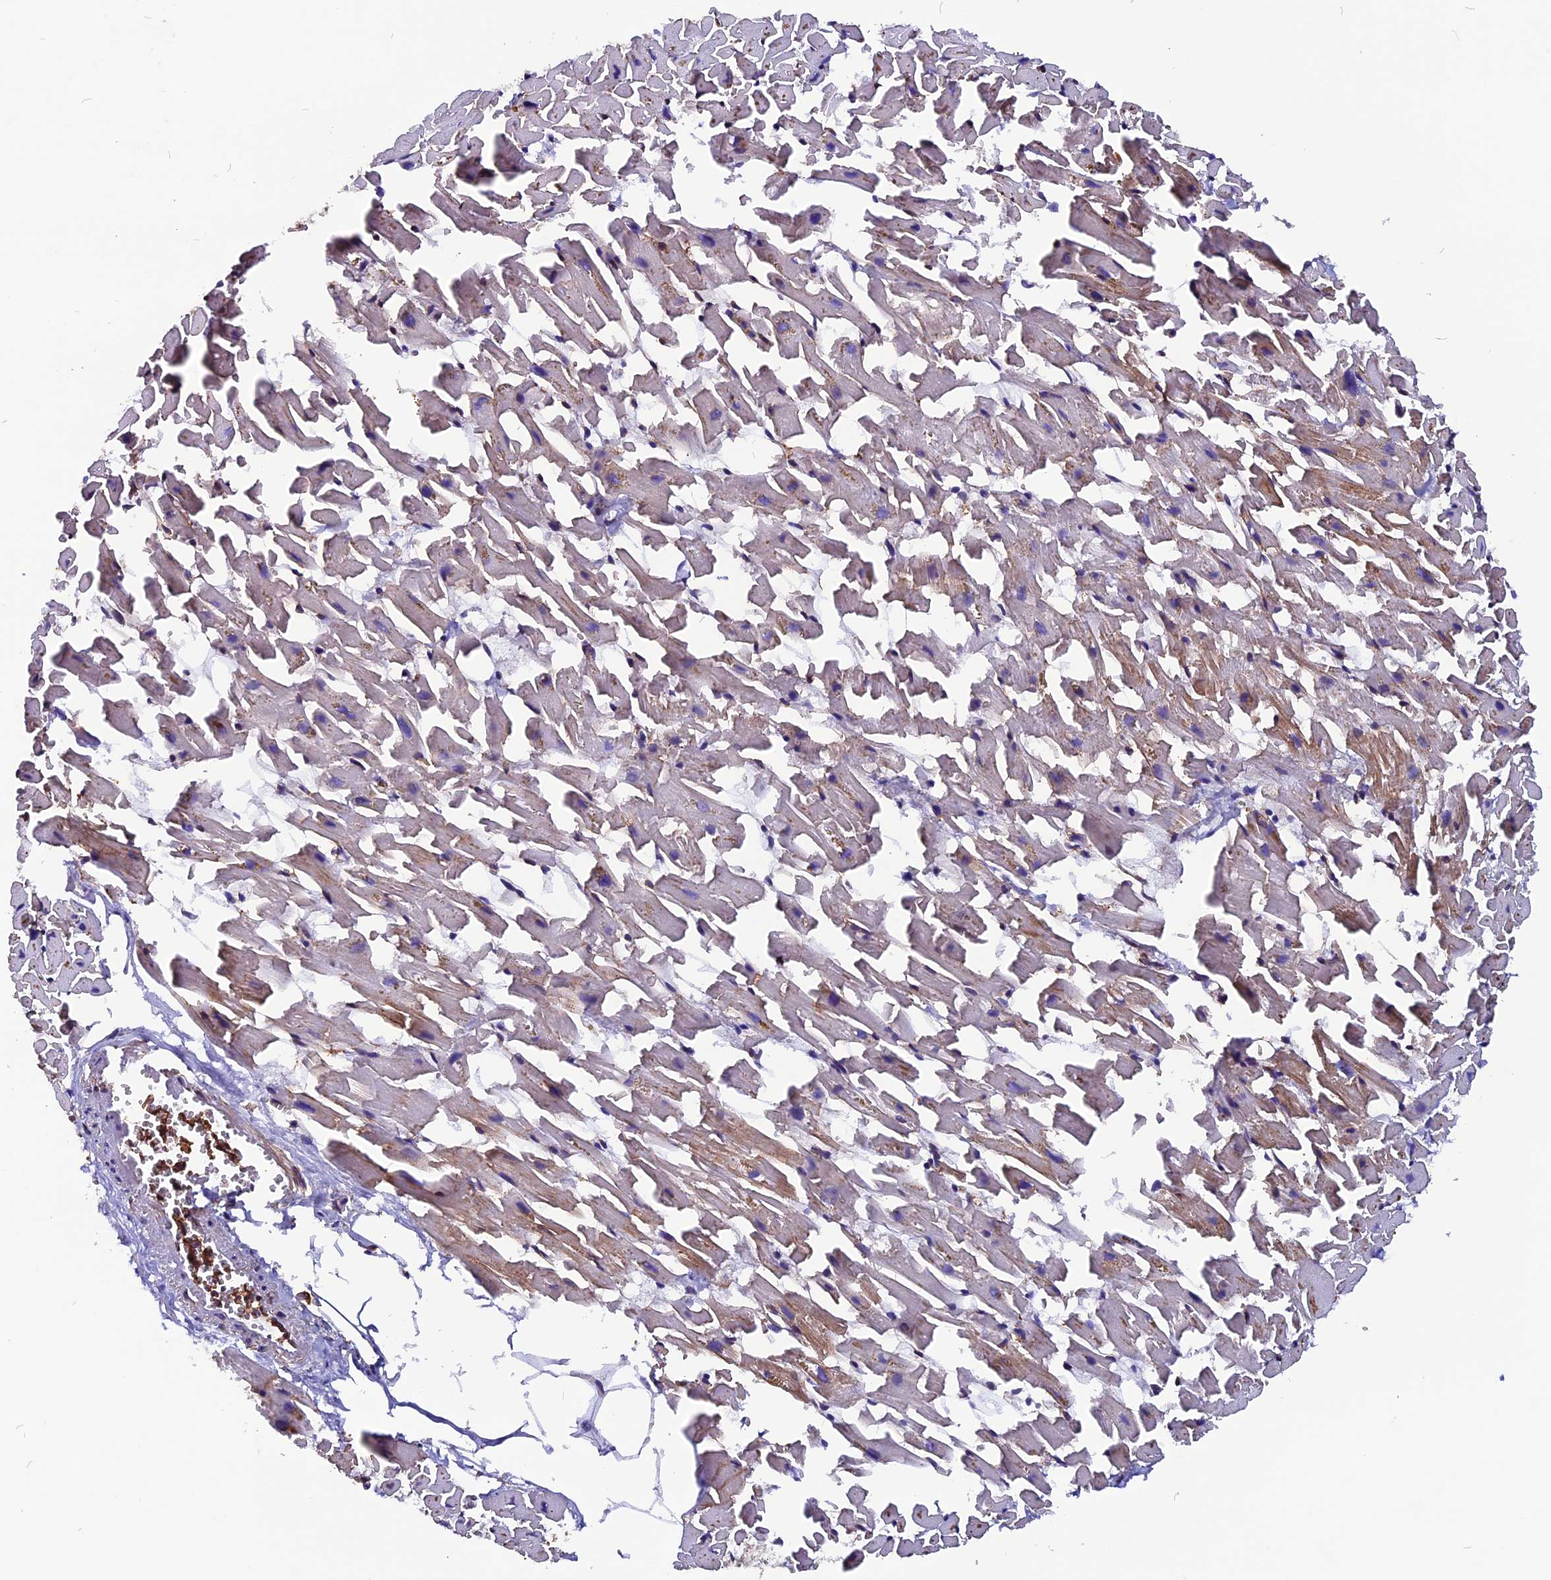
{"staining": {"intensity": "moderate", "quantity": "25%-75%", "location": "cytoplasmic/membranous"}, "tissue": "heart muscle", "cell_type": "Cardiomyocytes", "image_type": "normal", "snomed": [{"axis": "morphology", "description": "Normal tissue, NOS"}, {"axis": "topography", "description": "Heart"}], "caption": "An image of human heart muscle stained for a protein reveals moderate cytoplasmic/membranous brown staining in cardiomyocytes. (IHC, brightfield microscopy, high magnification).", "gene": "ZNF749", "patient": {"sex": "female", "age": 64}}